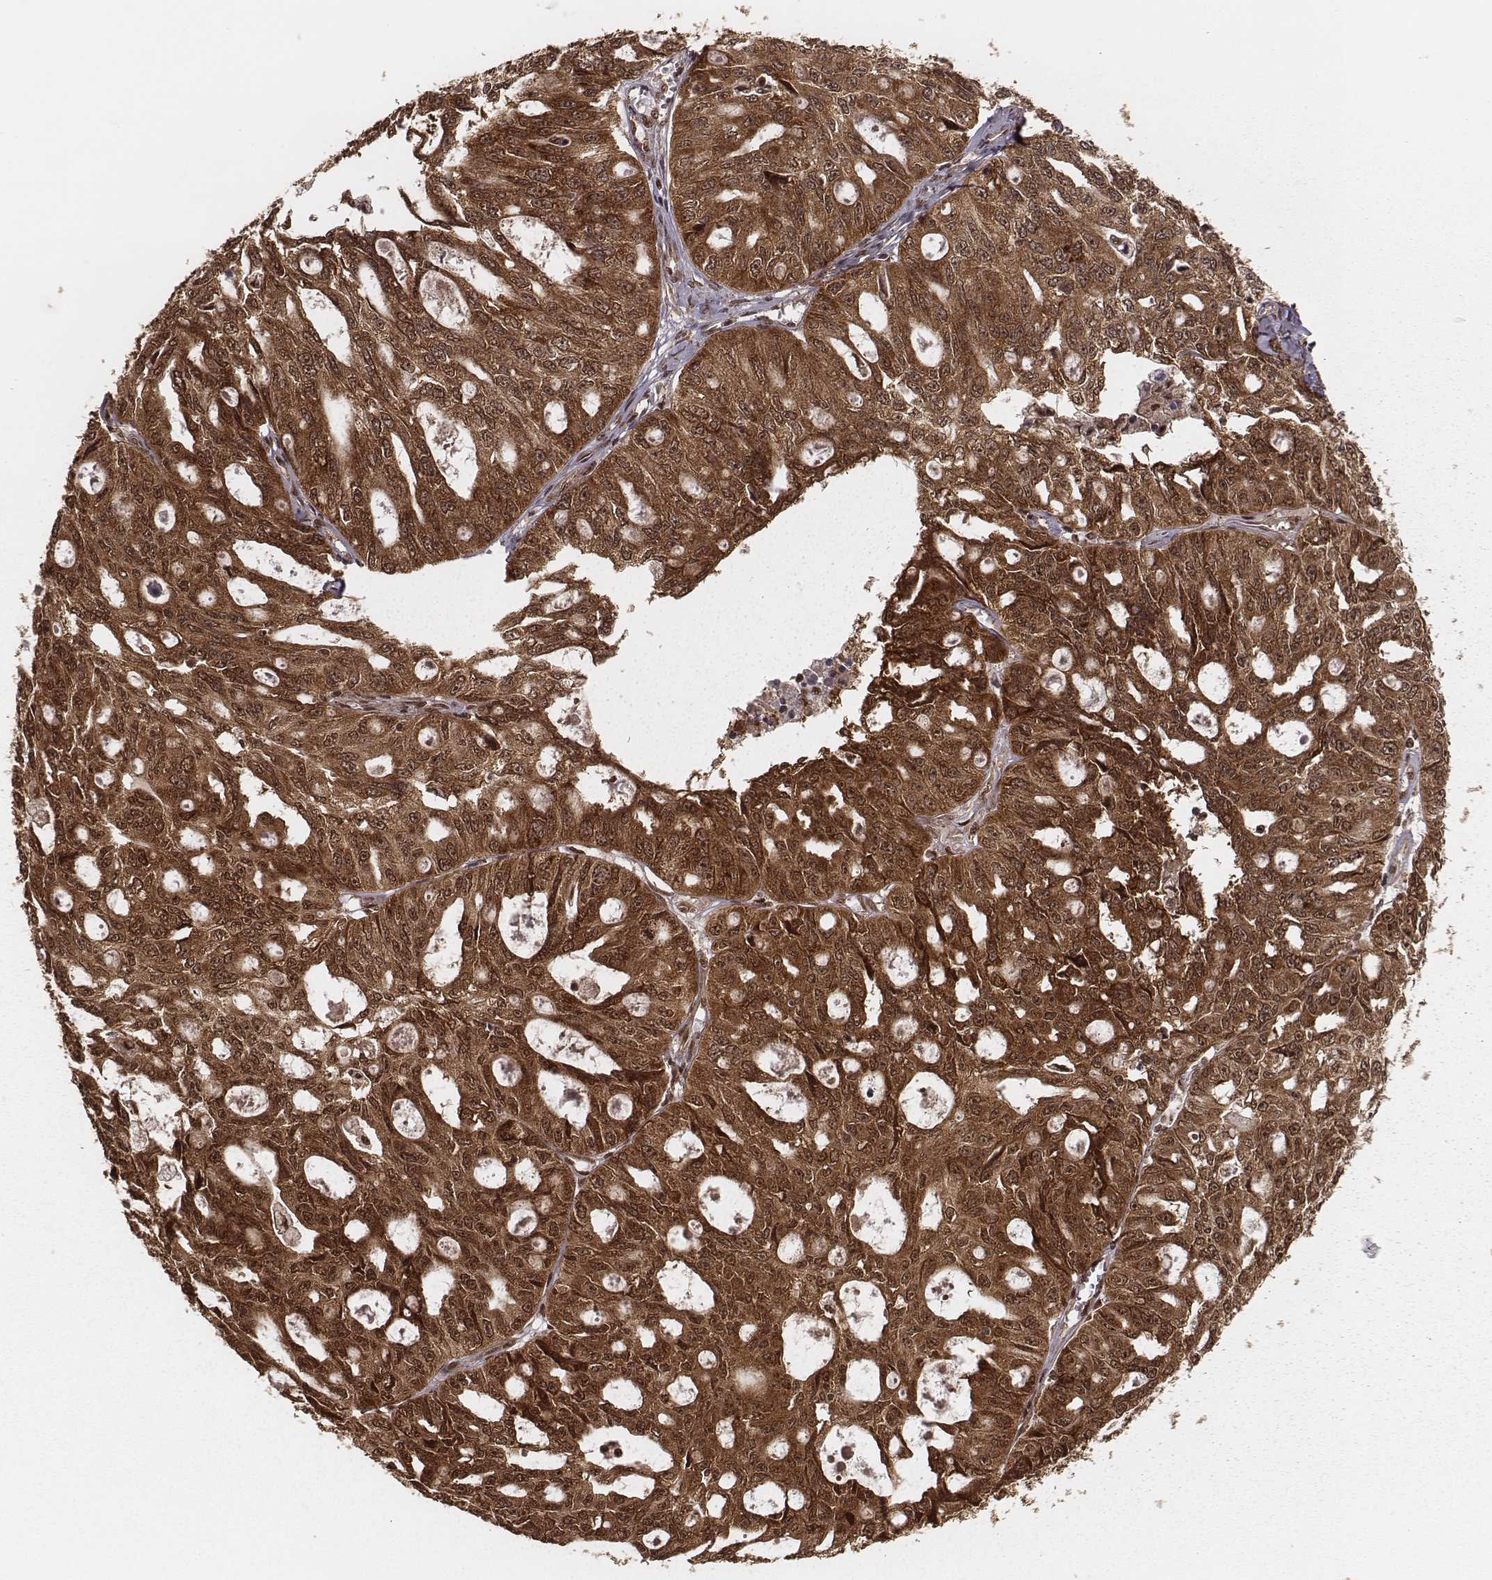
{"staining": {"intensity": "strong", "quantity": ">75%", "location": "cytoplasmic/membranous,nuclear"}, "tissue": "ovarian cancer", "cell_type": "Tumor cells", "image_type": "cancer", "snomed": [{"axis": "morphology", "description": "Carcinoma, endometroid"}, {"axis": "topography", "description": "Ovary"}], "caption": "Human ovarian cancer (endometroid carcinoma) stained with a protein marker displays strong staining in tumor cells.", "gene": "NFX1", "patient": {"sex": "female", "age": 65}}